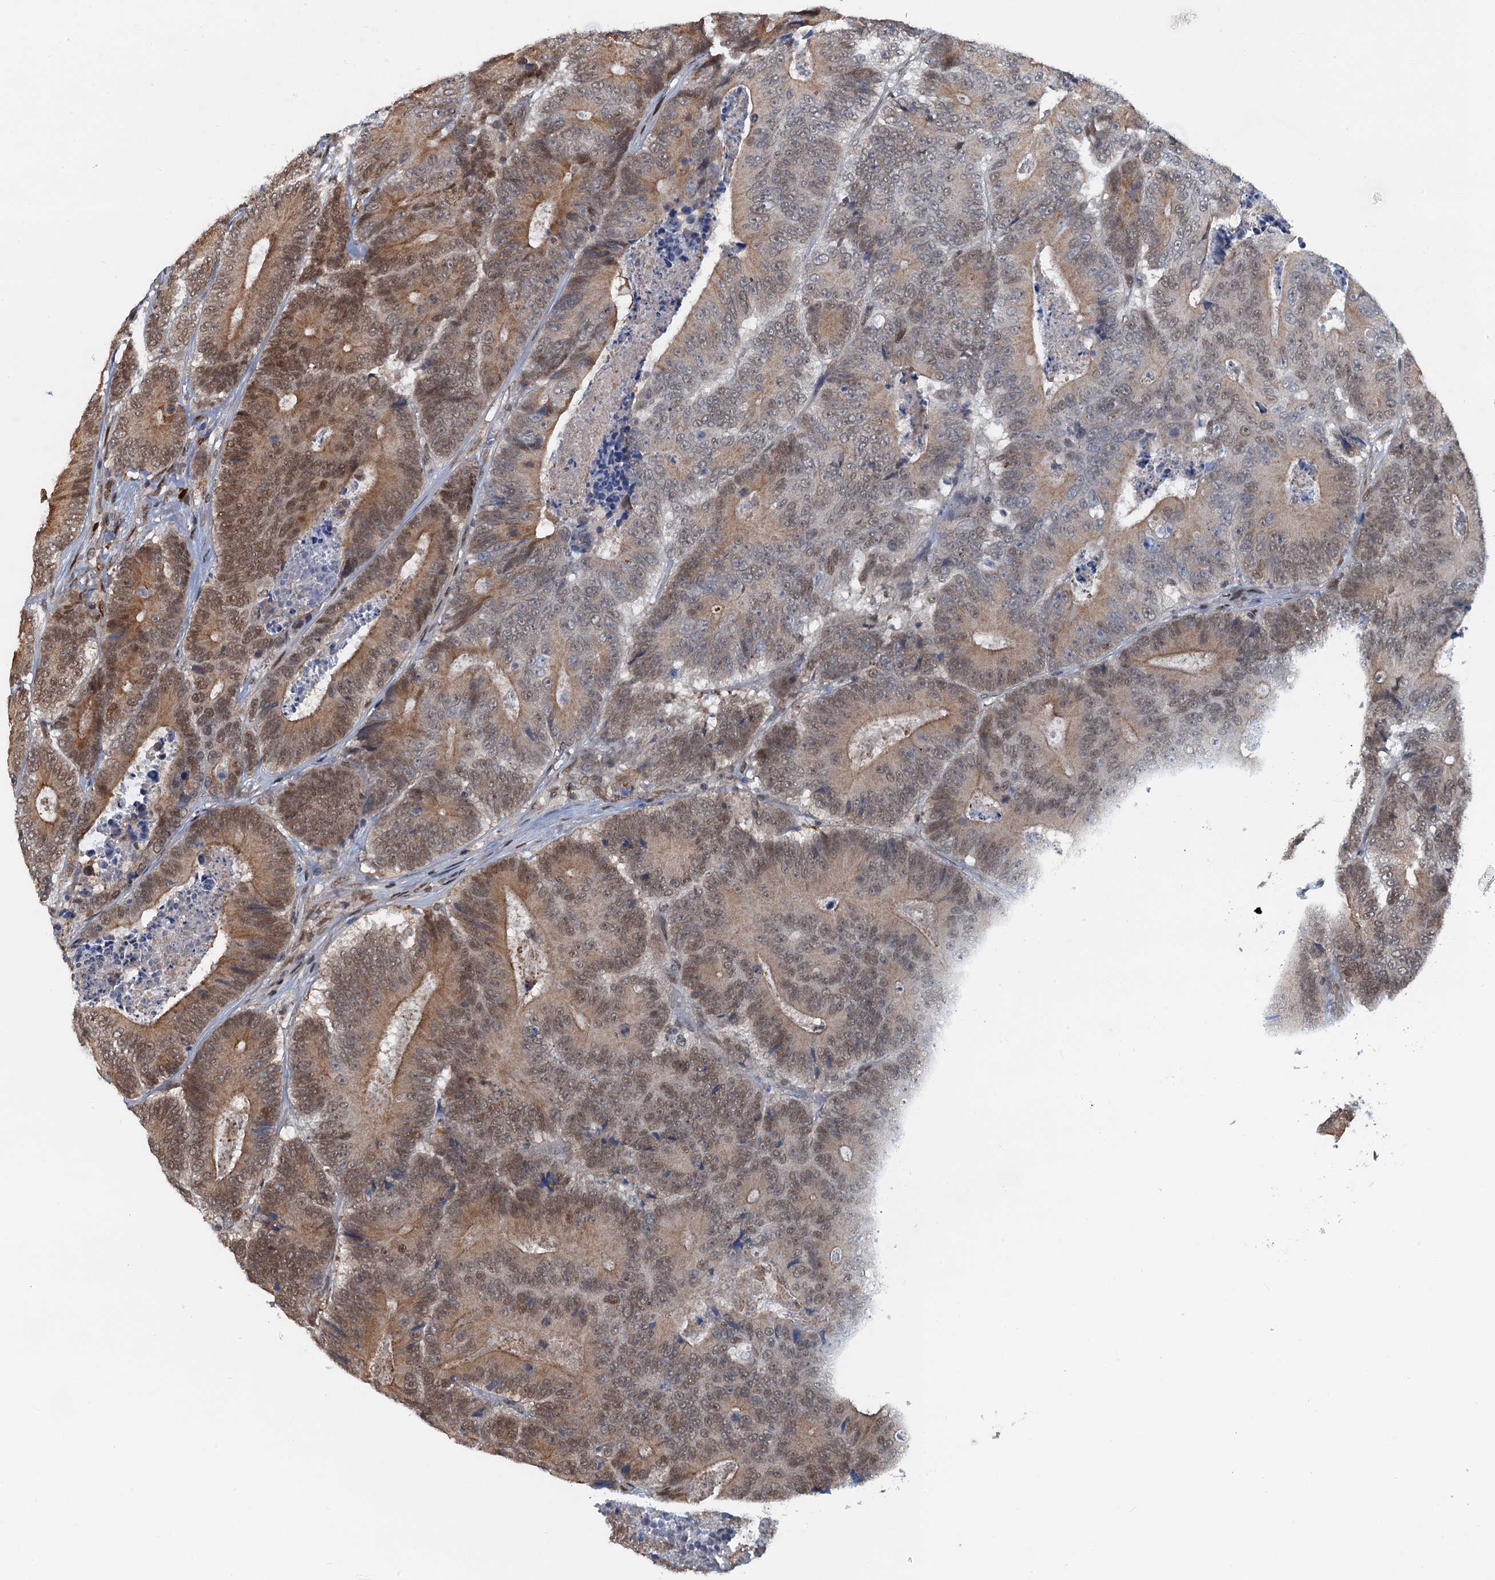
{"staining": {"intensity": "moderate", "quantity": ">75%", "location": "cytoplasmic/membranous,nuclear"}, "tissue": "colorectal cancer", "cell_type": "Tumor cells", "image_type": "cancer", "snomed": [{"axis": "morphology", "description": "Adenocarcinoma, NOS"}, {"axis": "topography", "description": "Colon"}], "caption": "A brown stain highlights moderate cytoplasmic/membranous and nuclear staining of a protein in colorectal adenocarcinoma tumor cells.", "gene": "CFDP1", "patient": {"sex": "male", "age": 83}}